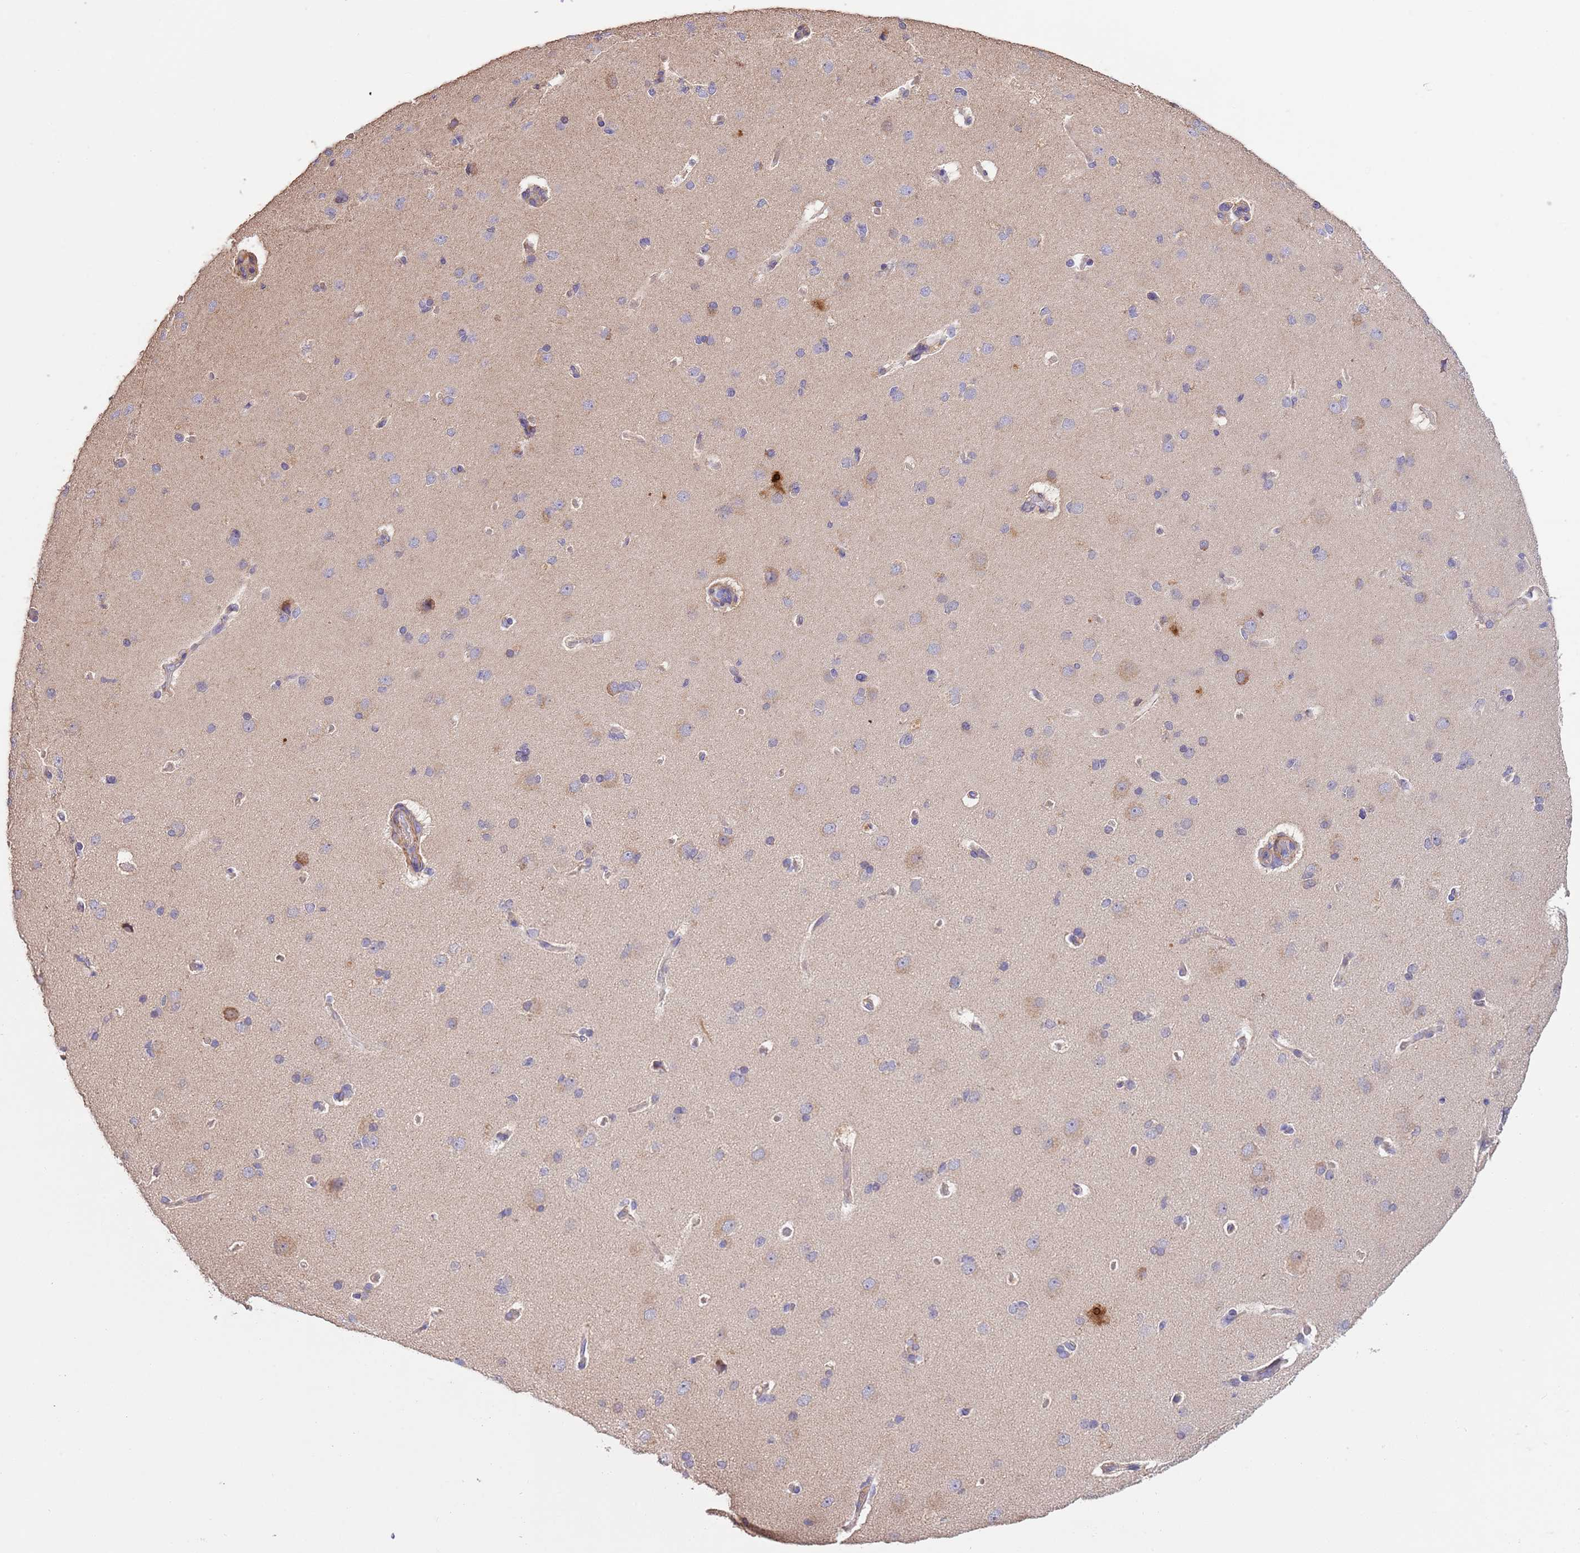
{"staining": {"intensity": "negative", "quantity": "none", "location": "none"}, "tissue": "cerebral cortex", "cell_type": "Endothelial cells", "image_type": "normal", "snomed": [{"axis": "morphology", "description": "Normal tissue, NOS"}, {"axis": "topography", "description": "Cerebral cortex"}], "caption": "IHC of unremarkable human cerebral cortex displays no staining in endothelial cells. Nuclei are stained in blue.", "gene": "PIGA", "patient": {"sex": "male", "age": 62}}